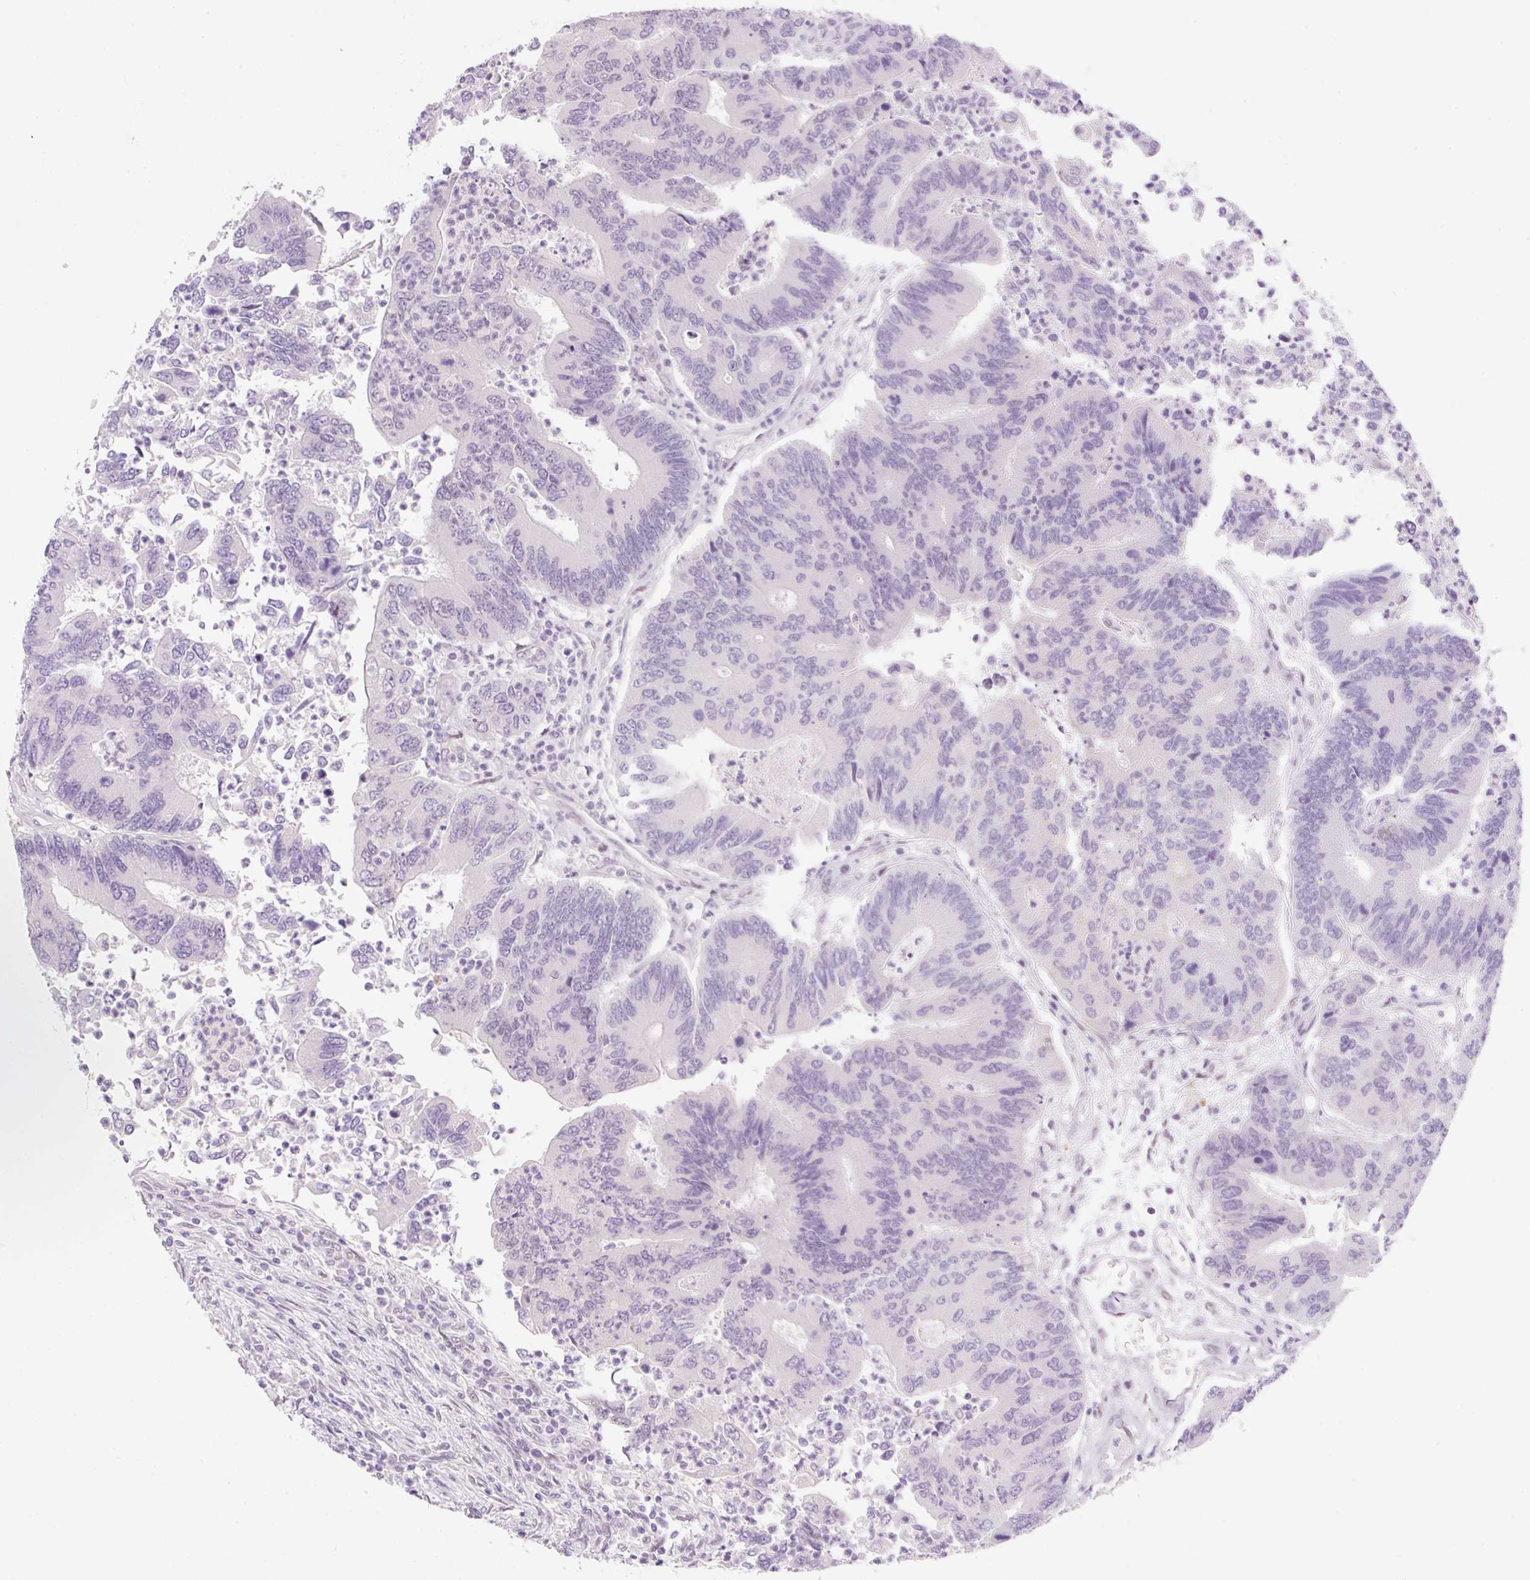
{"staining": {"intensity": "negative", "quantity": "none", "location": "none"}, "tissue": "colorectal cancer", "cell_type": "Tumor cells", "image_type": "cancer", "snomed": [{"axis": "morphology", "description": "Adenocarcinoma, NOS"}, {"axis": "topography", "description": "Colon"}], "caption": "Immunohistochemical staining of colorectal cancer (adenocarcinoma) displays no significant expression in tumor cells.", "gene": "SYNE3", "patient": {"sex": "female", "age": 67}}